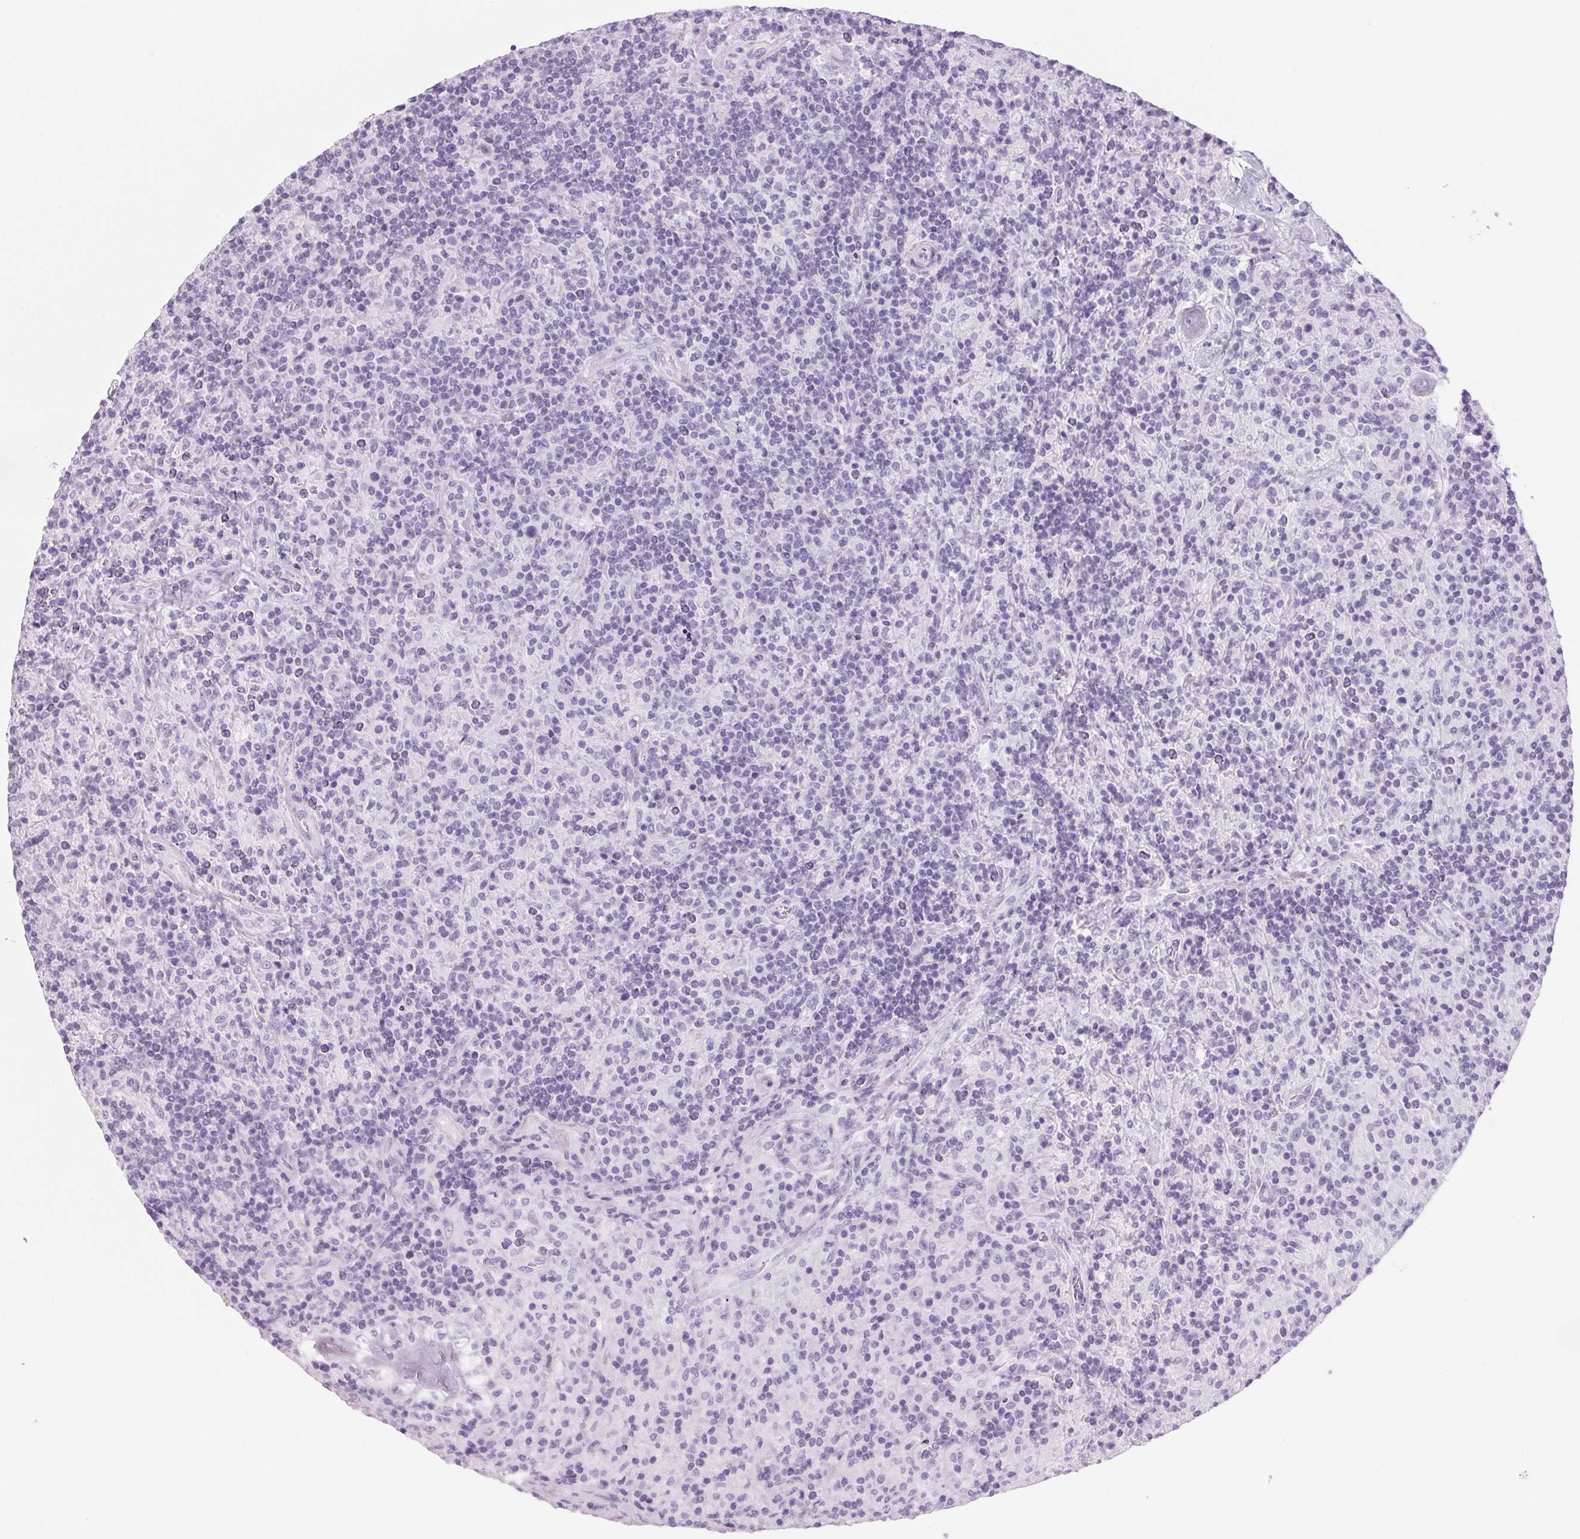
{"staining": {"intensity": "negative", "quantity": "none", "location": "none"}, "tissue": "lymphoma", "cell_type": "Tumor cells", "image_type": "cancer", "snomed": [{"axis": "morphology", "description": "Hodgkin's disease, NOS"}, {"axis": "topography", "description": "Lymph node"}], "caption": "IHC histopathology image of neoplastic tissue: human lymphoma stained with DAB (3,3'-diaminobenzidine) shows no significant protein positivity in tumor cells.", "gene": "ADAM20", "patient": {"sex": "male", "age": 70}}